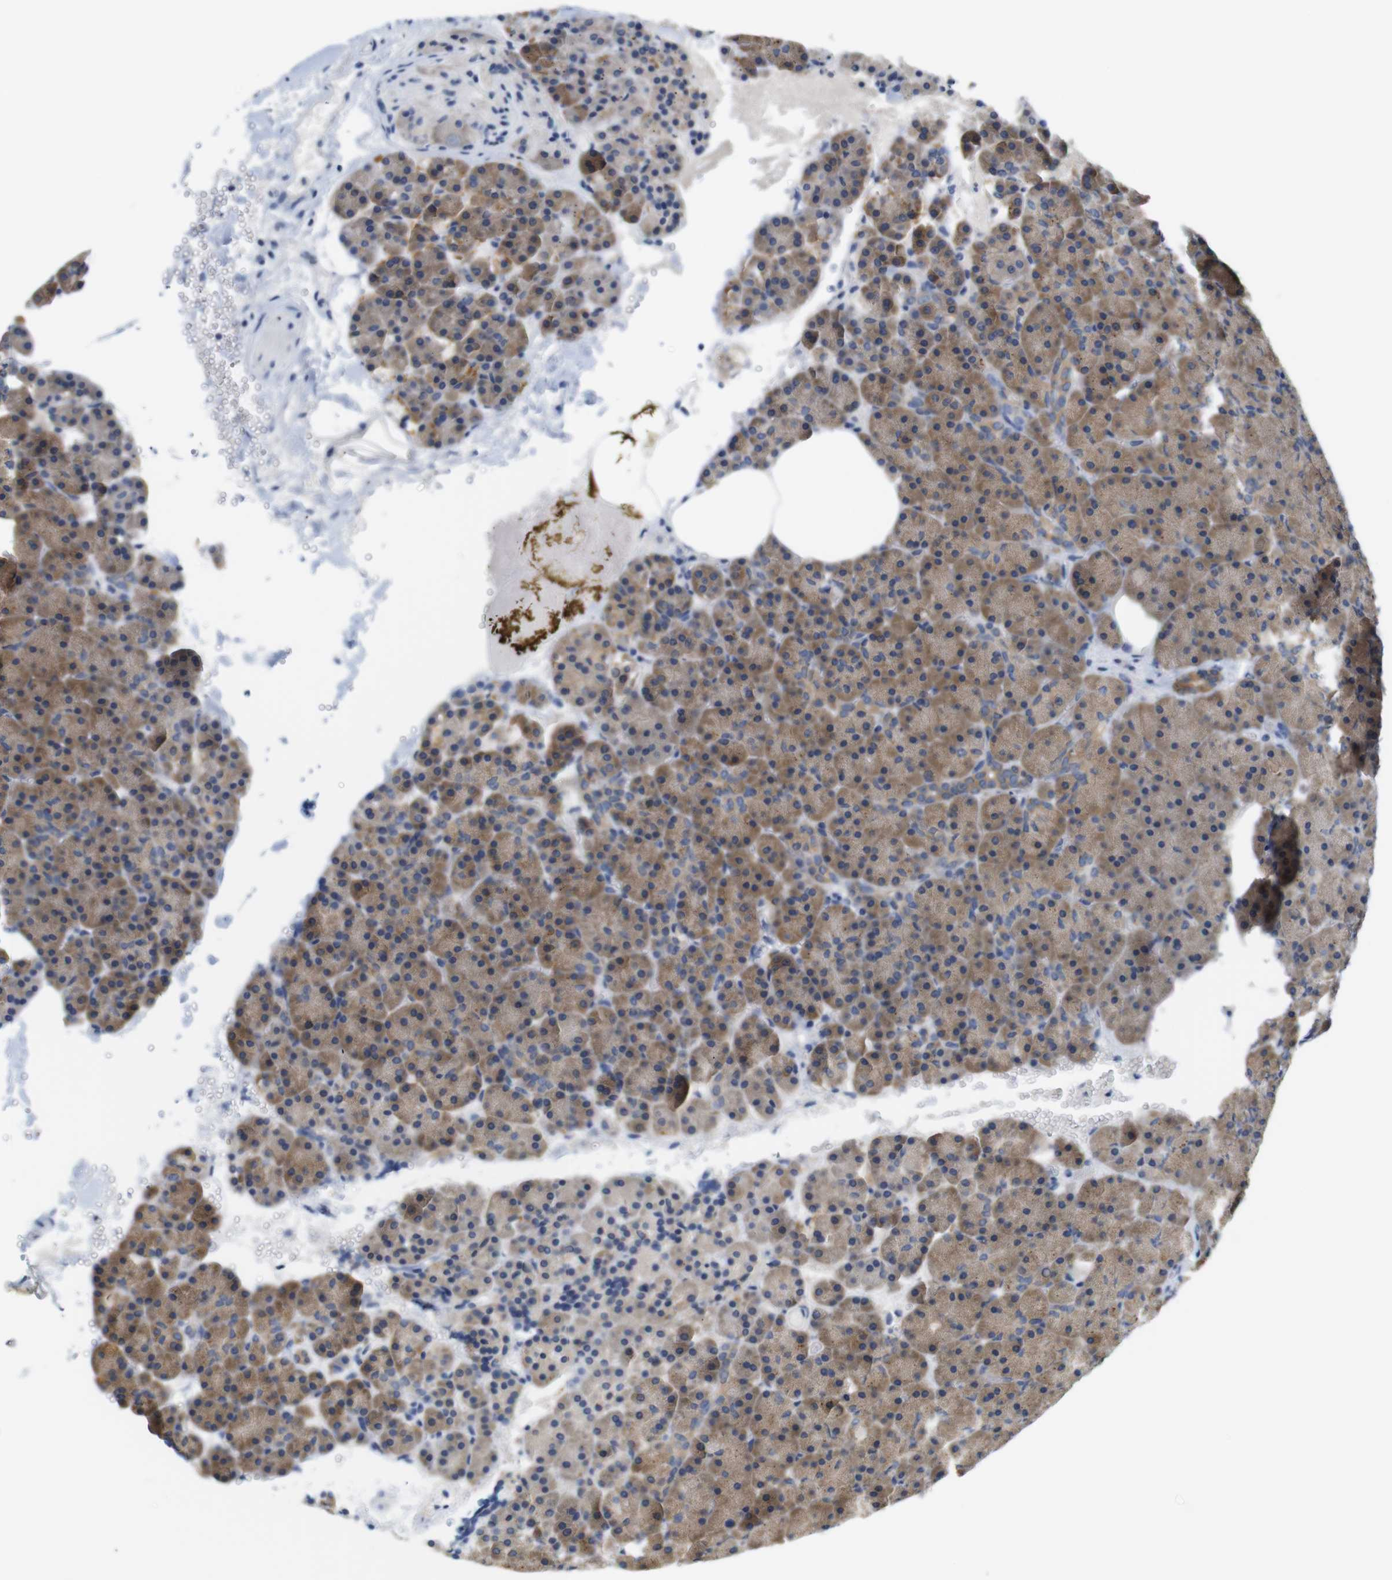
{"staining": {"intensity": "moderate", "quantity": ">75%", "location": "cytoplasmic/membranous"}, "tissue": "pancreas", "cell_type": "Exocrine glandular cells", "image_type": "normal", "snomed": [{"axis": "morphology", "description": "Normal tissue, NOS"}, {"axis": "topography", "description": "Pancreas"}], "caption": "This is a micrograph of IHC staining of normal pancreas, which shows moderate expression in the cytoplasmic/membranous of exocrine glandular cells.", "gene": "NEBL", "patient": {"sex": "female", "age": 35}}